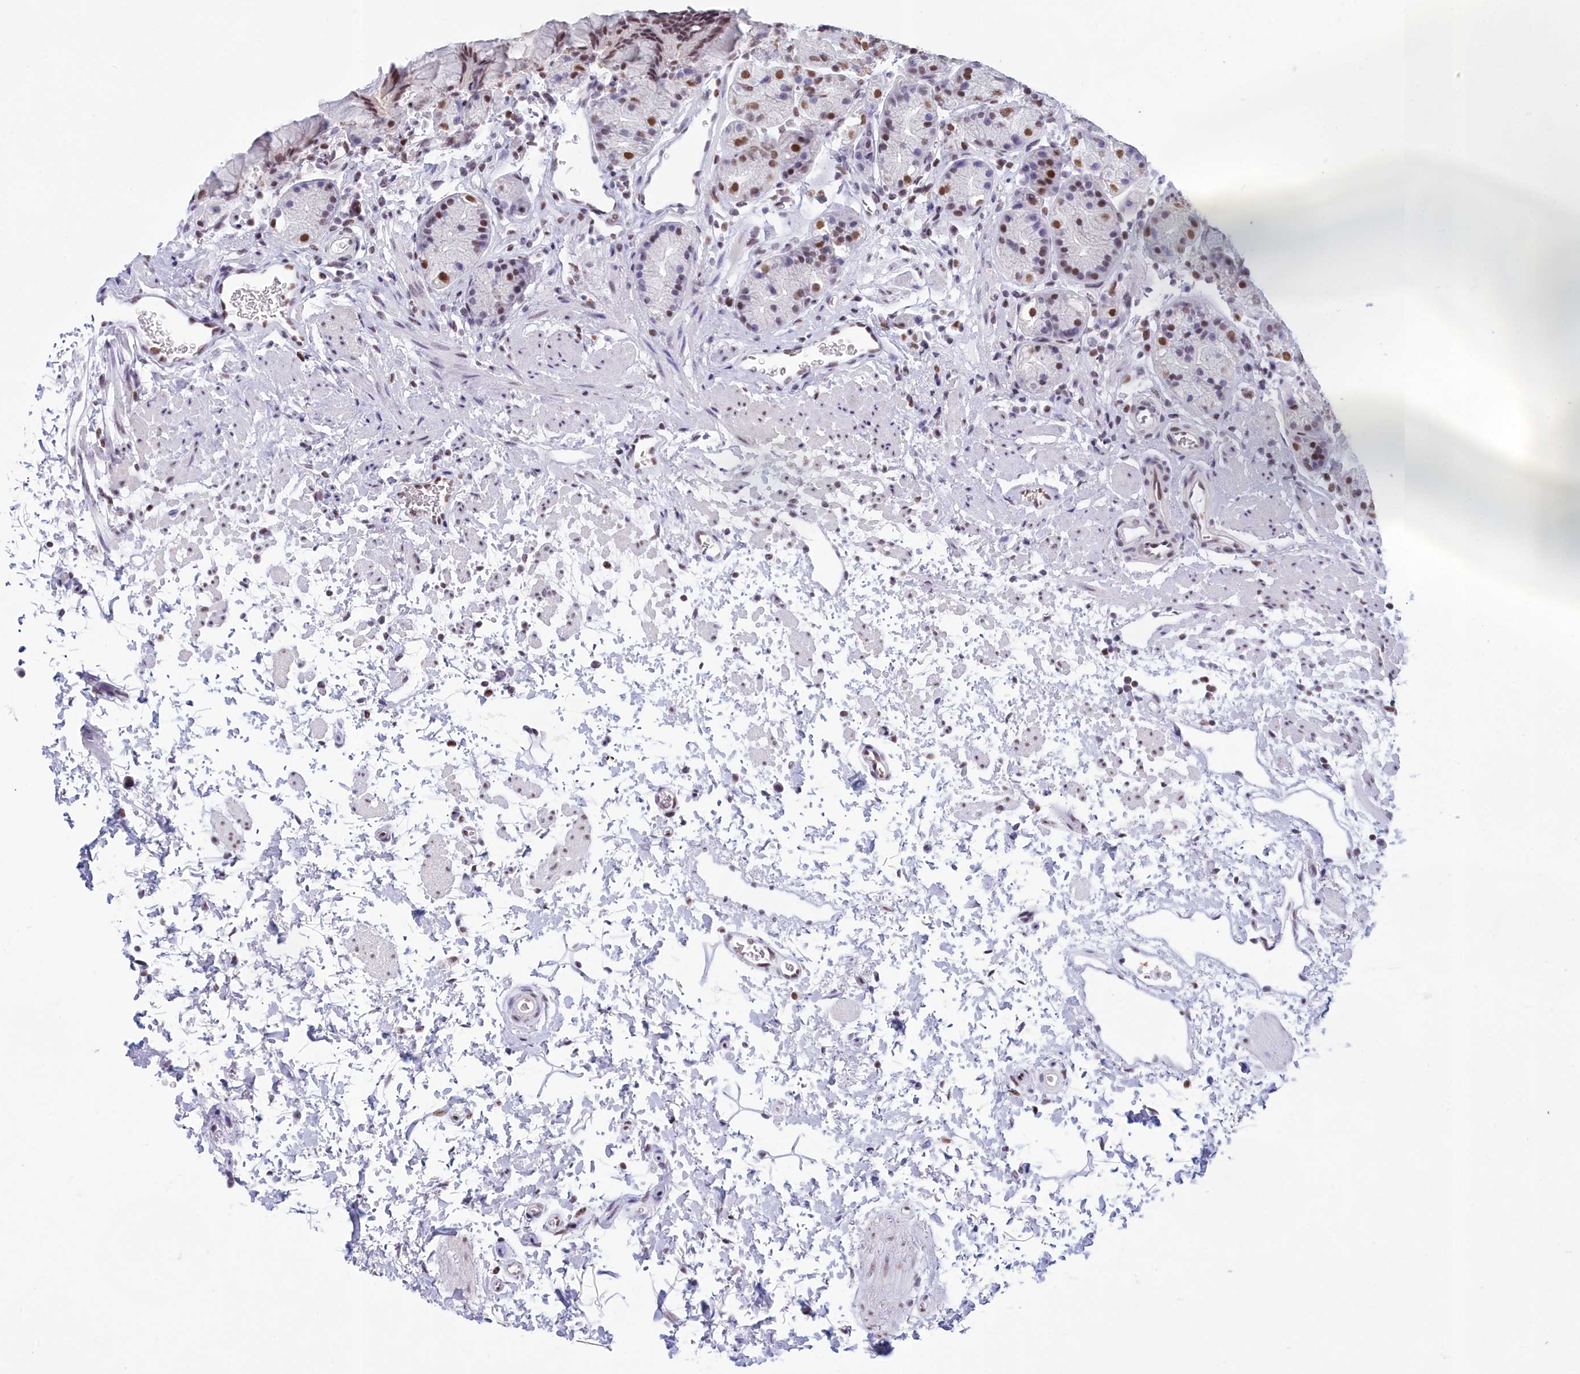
{"staining": {"intensity": "moderate", "quantity": "25%-75%", "location": "nuclear"}, "tissue": "stomach", "cell_type": "Glandular cells", "image_type": "normal", "snomed": [{"axis": "morphology", "description": "Normal tissue, NOS"}, {"axis": "topography", "description": "Stomach"}], "caption": "Moderate nuclear staining for a protein is present in approximately 25%-75% of glandular cells of unremarkable stomach using immunohistochemistry (IHC).", "gene": "CDC26", "patient": {"sex": "male", "age": 63}}